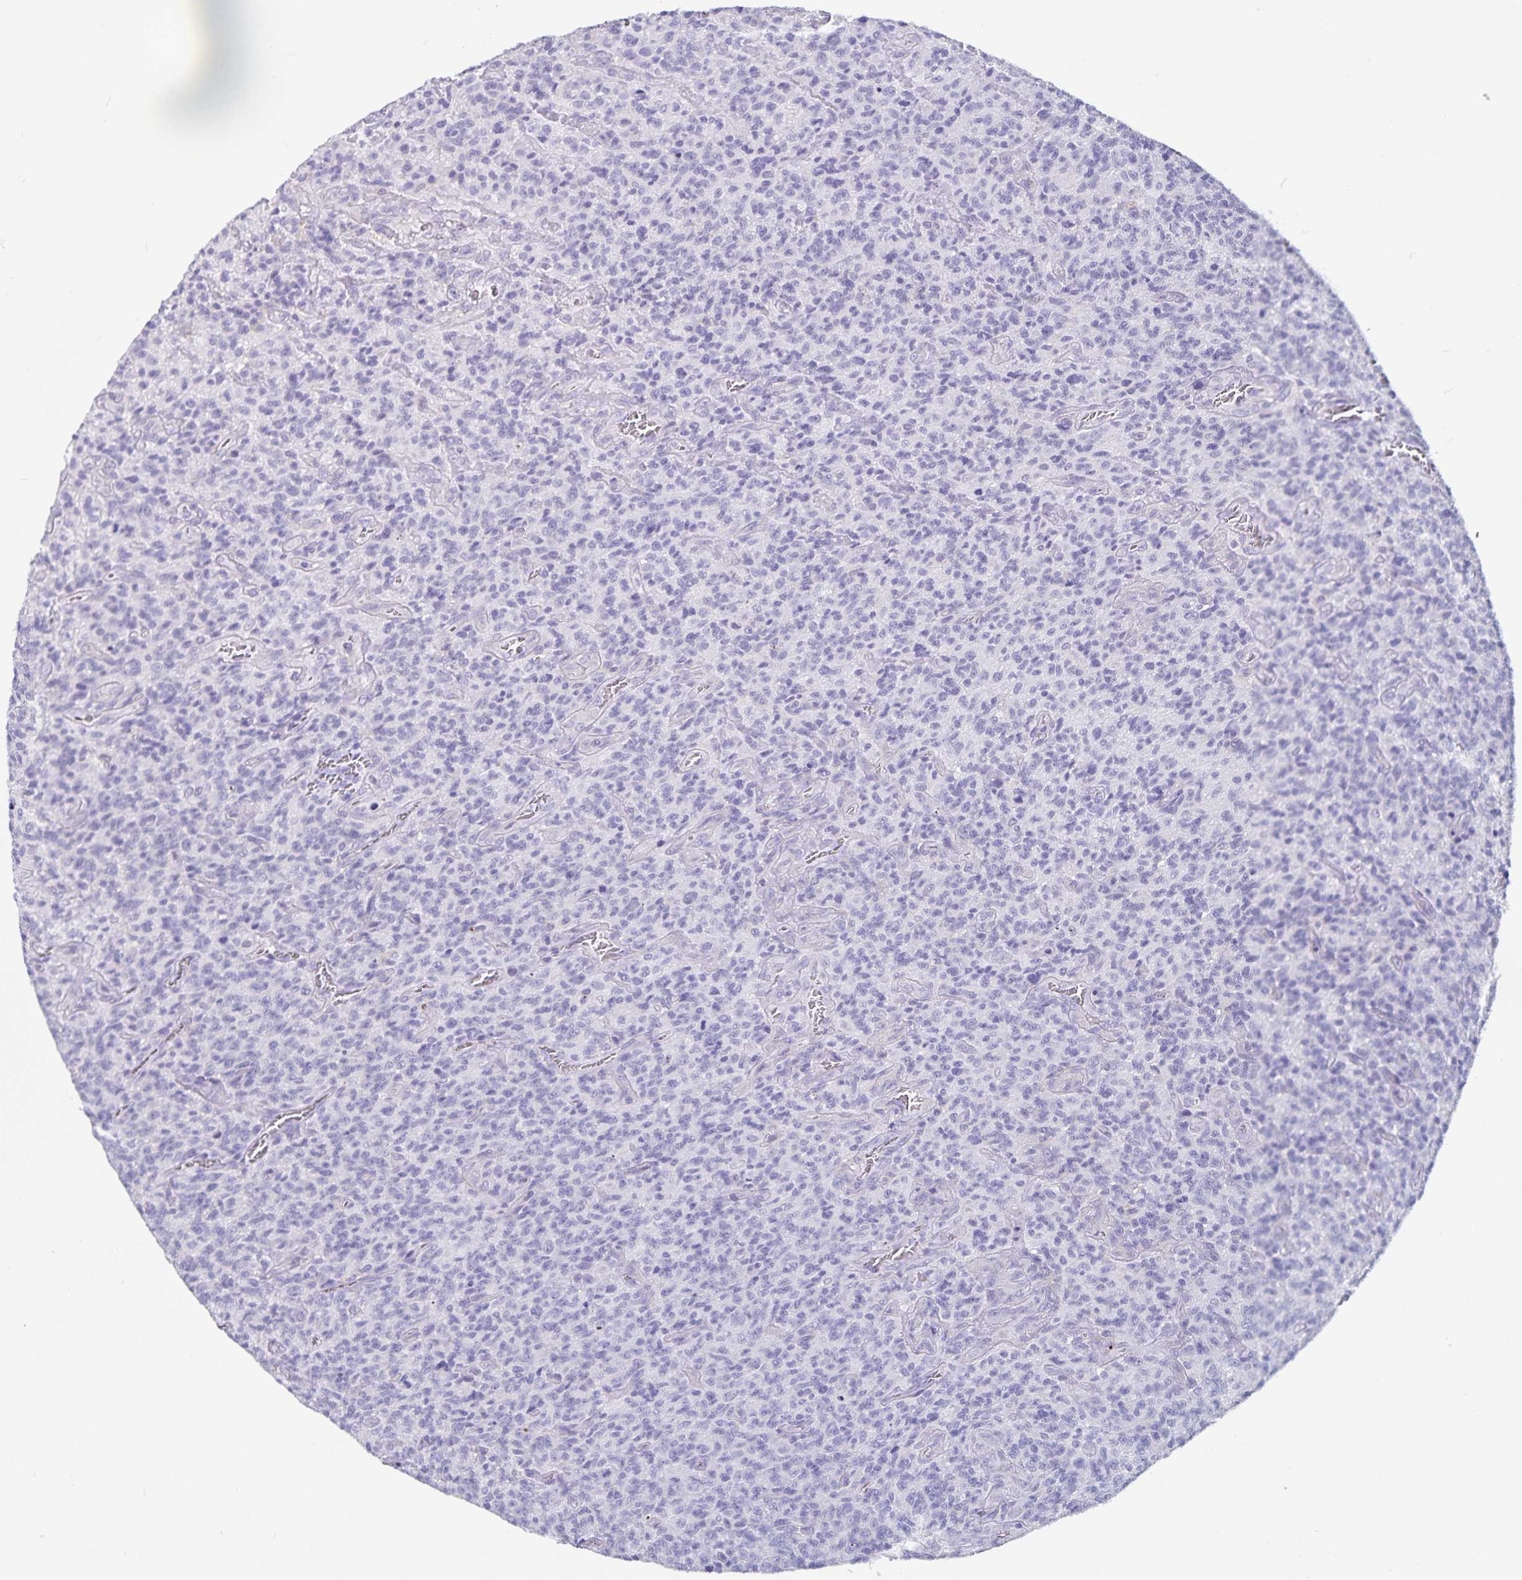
{"staining": {"intensity": "negative", "quantity": "none", "location": "none"}, "tissue": "glioma", "cell_type": "Tumor cells", "image_type": "cancer", "snomed": [{"axis": "morphology", "description": "Glioma, malignant, High grade"}, {"axis": "topography", "description": "Brain"}], "caption": "This is an IHC histopathology image of human malignant high-grade glioma. There is no positivity in tumor cells.", "gene": "PLAC1", "patient": {"sex": "male", "age": 76}}